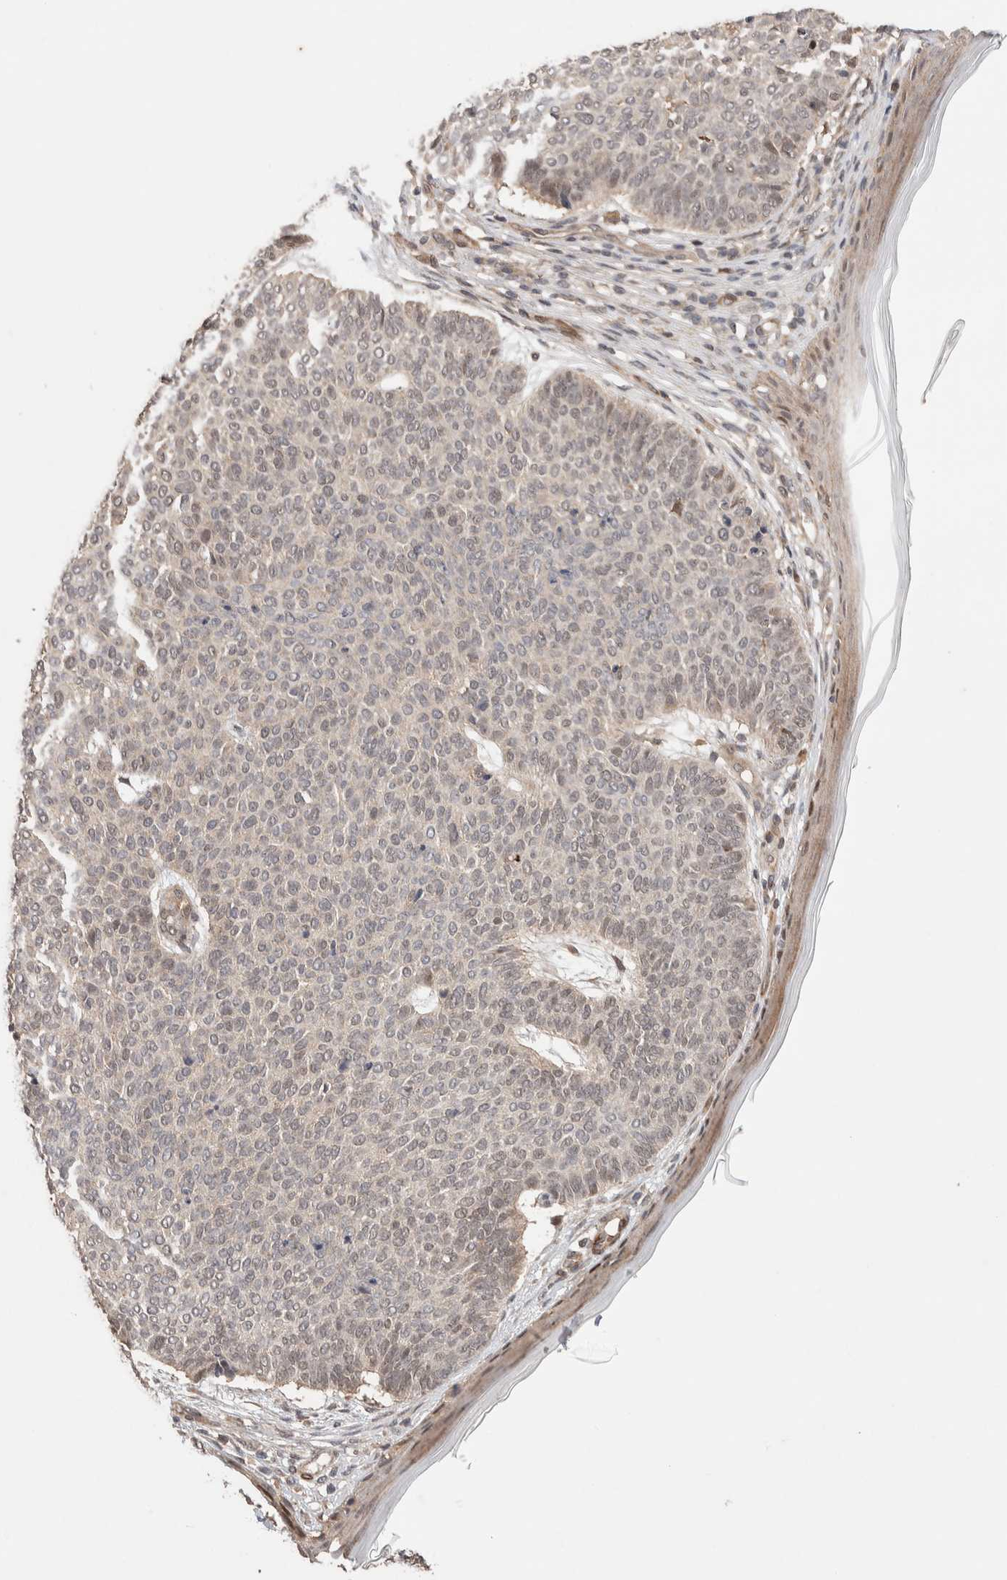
{"staining": {"intensity": "weak", "quantity": "<25%", "location": "cytoplasmic/membranous,nuclear"}, "tissue": "skin cancer", "cell_type": "Tumor cells", "image_type": "cancer", "snomed": [{"axis": "morphology", "description": "Normal tissue, NOS"}, {"axis": "morphology", "description": "Basal cell carcinoma"}, {"axis": "topography", "description": "Skin"}], "caption": "Tumor cells show no significant protein staining in skin basal cell carcinoma. The staining is performed using DAB brown chromogen with nuclei counter-stained in using hematoxylin.", "gene": "PRDM15", "patient": {"sex": "male", "age": 50}}